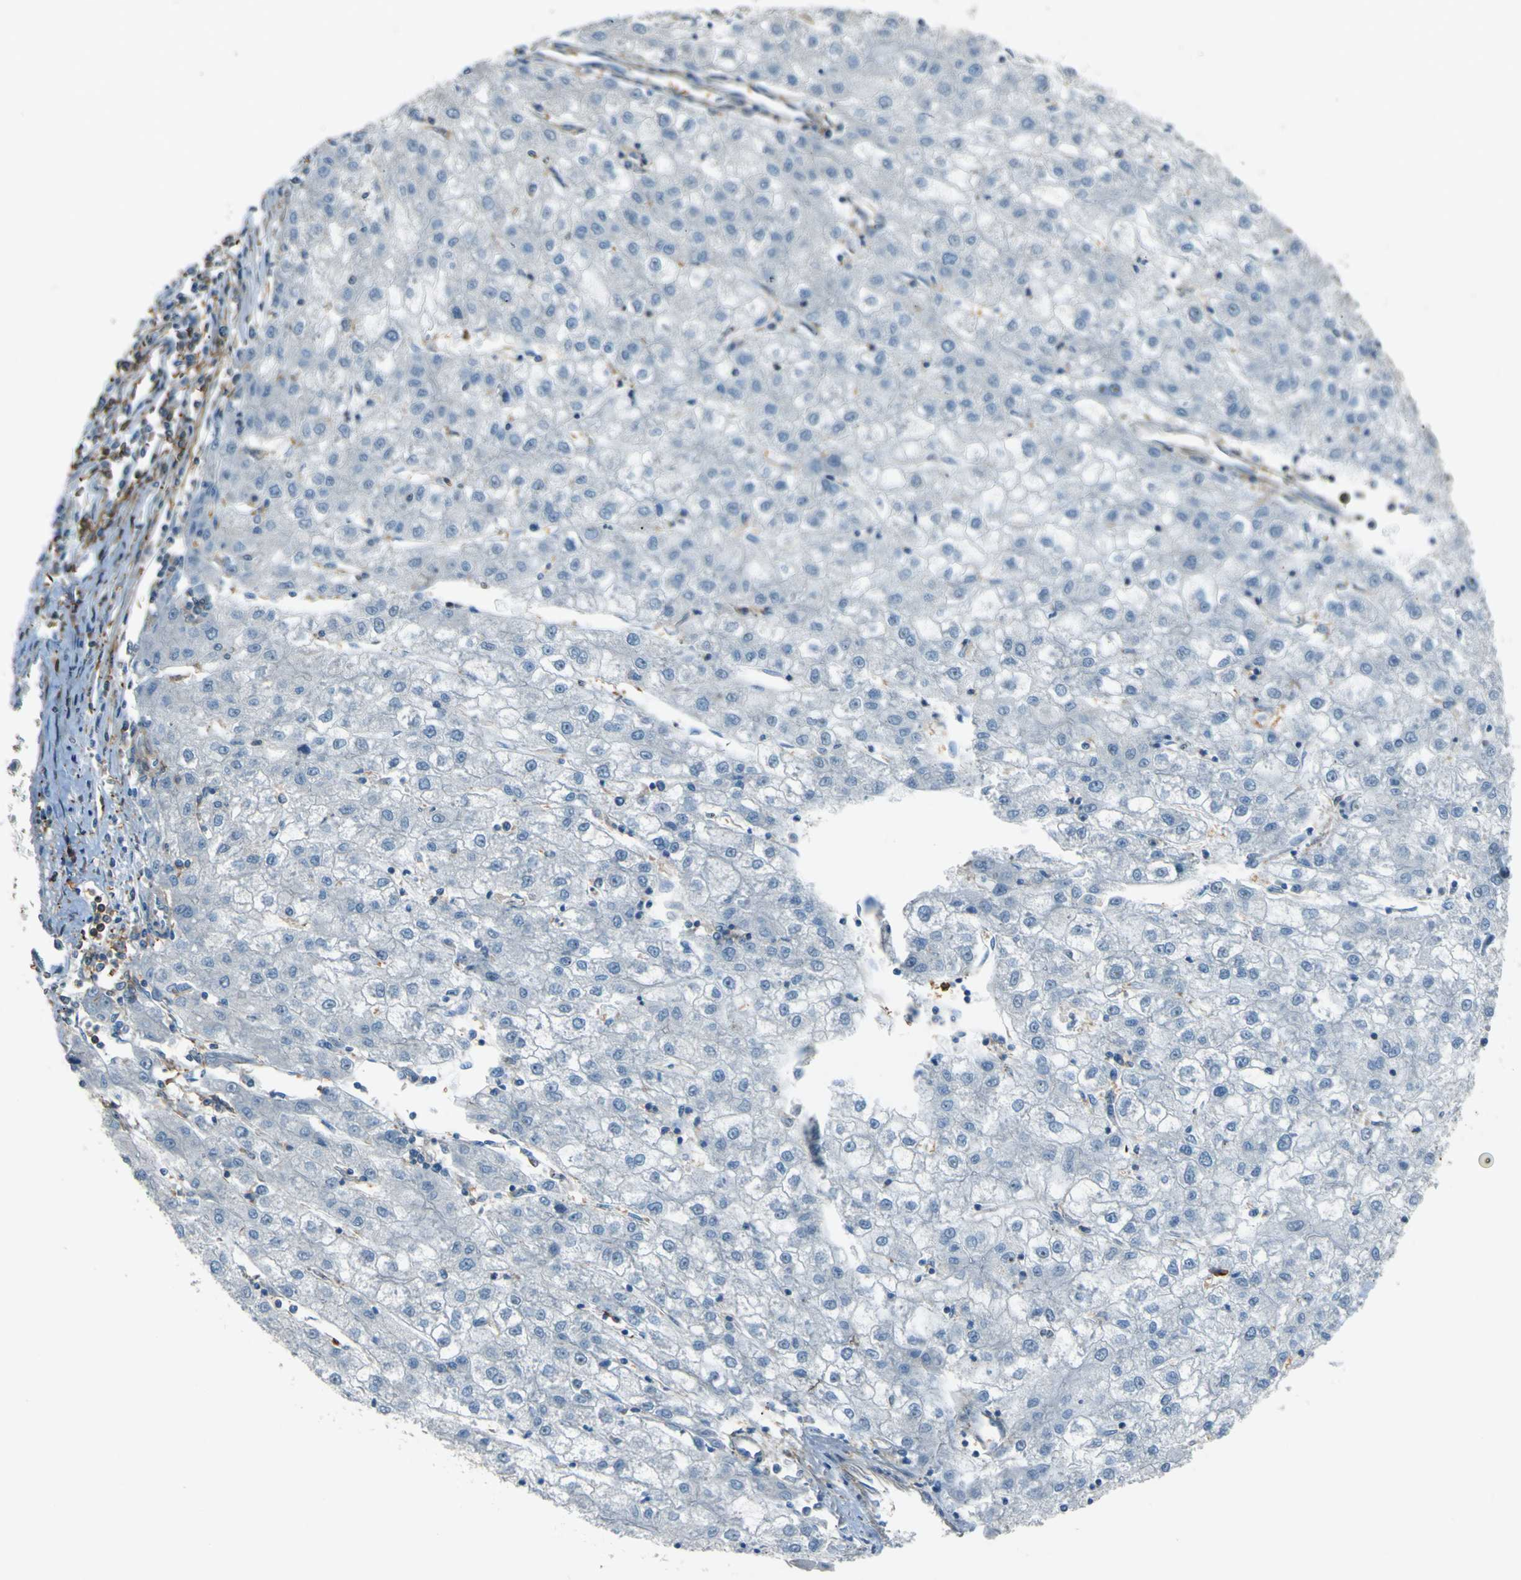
{"staining": {"intensity": "negative", "quantity": "none", "location": "none"}, "tissue": "liver cancer", "cell_type": "Tumor cells", "image_type": "cancer", "snomed": [{"axis": "morphology", "description": "Carcinoma, Hepatocellular, NOS"}, {"axis": "topography", "description": "Liver"}], "caption": "This micrograph is of liver hepatocellular carcinoma stained with immunohistochemistry to label a protein in brown with the nuclei are counter-stained blue. There is no expression in tumor cells.", "gene": "PCDHB5", "patient": {"sex": "male", "age": 72}}